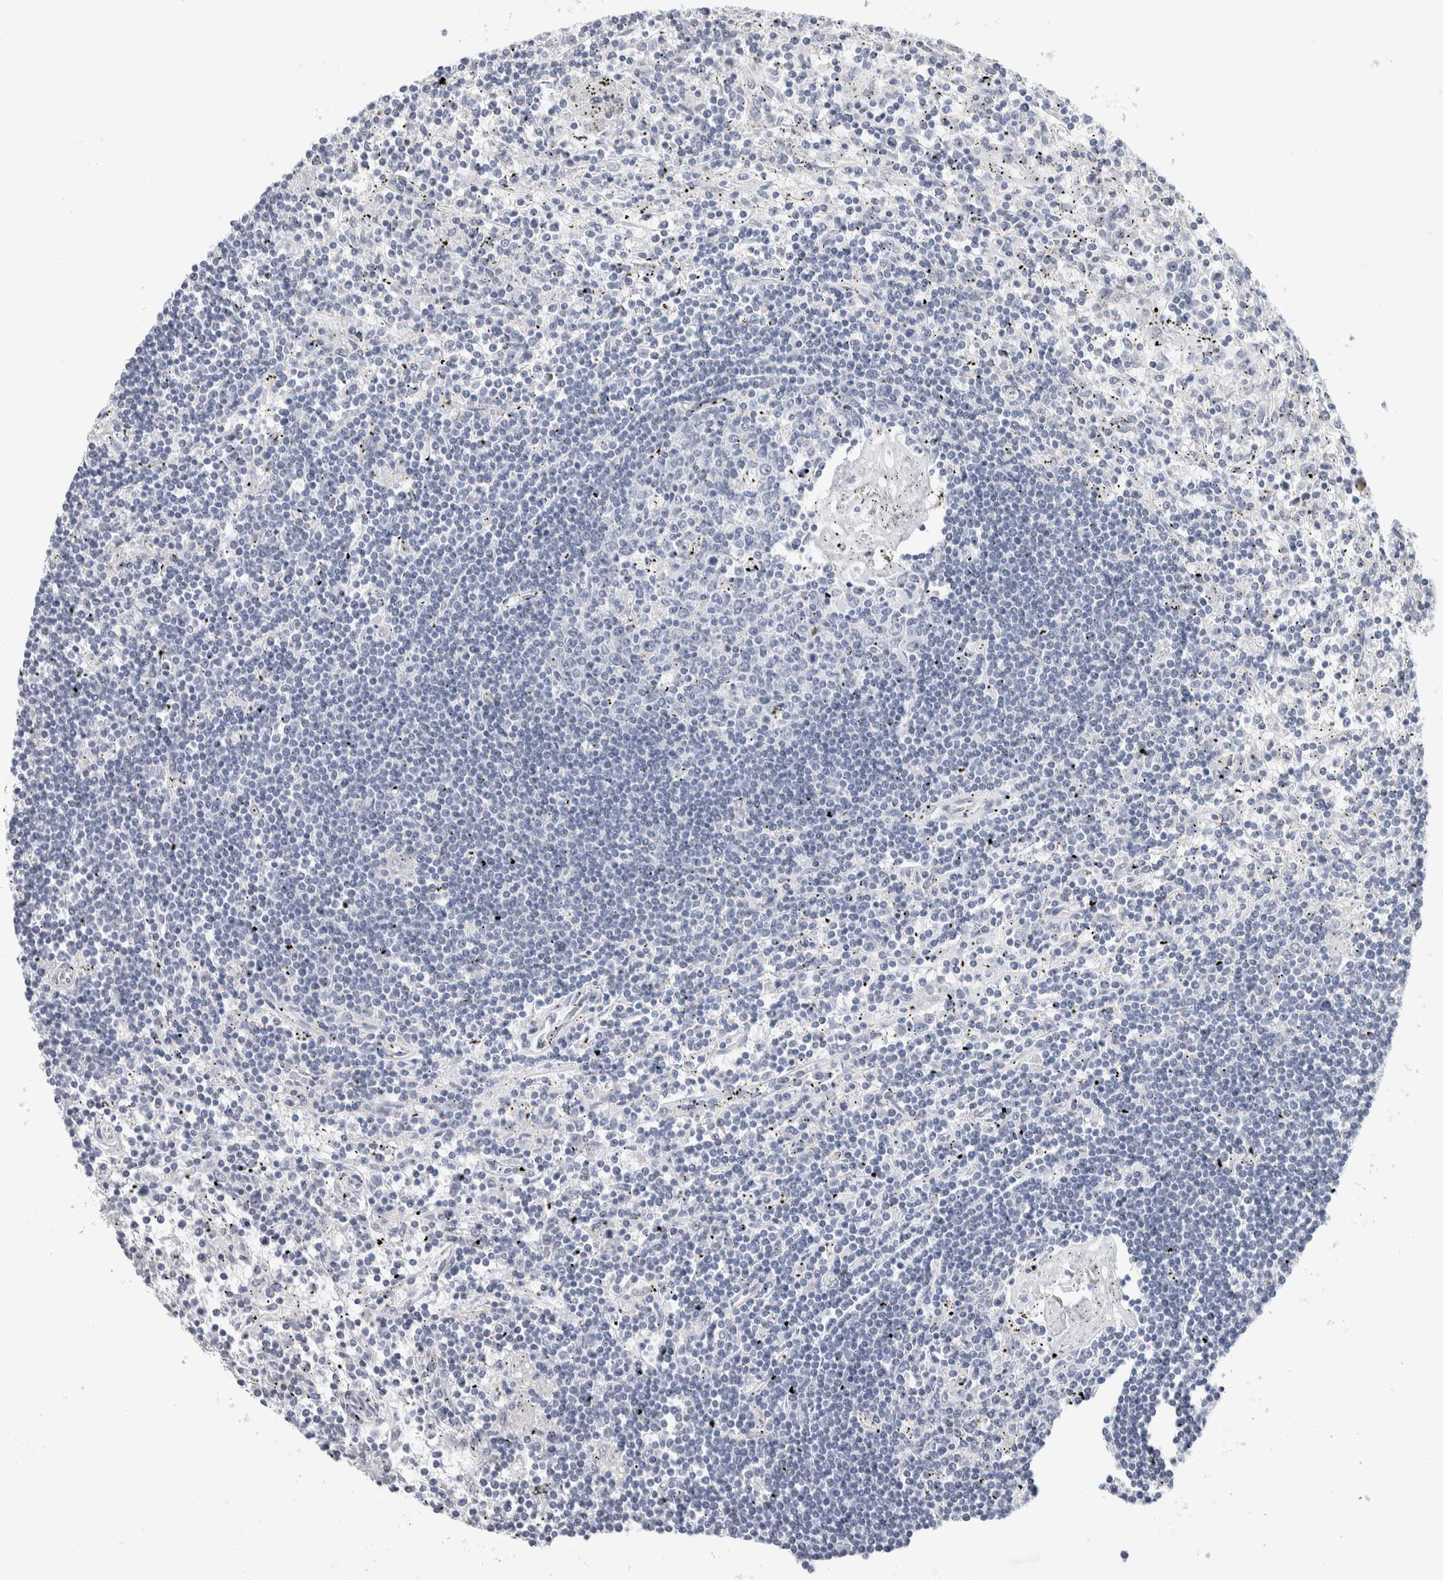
{"staining": {"intensity": "negative", "quantity": "none", "location": "none"}, "tissue": "lymphoma", "cell_type": "Tumor cells", "image_type": "cancer", "snomed": [{"axis": "morphology", "description": "Malignant lymphoma, non-Hodgkin's type, Low grade"}, {"axis": "topography", "description": "Spleen"}], "caption": "Tumor cells show no significant protein expression in lymphoma. The staining is performed using DAB (3,3'-diaminobenzidine) brown chromogen with nuclei counter-stained in using hematoxylin.", "gene": "SCN2A", "patient": {"sex": "male", "age": 76}}